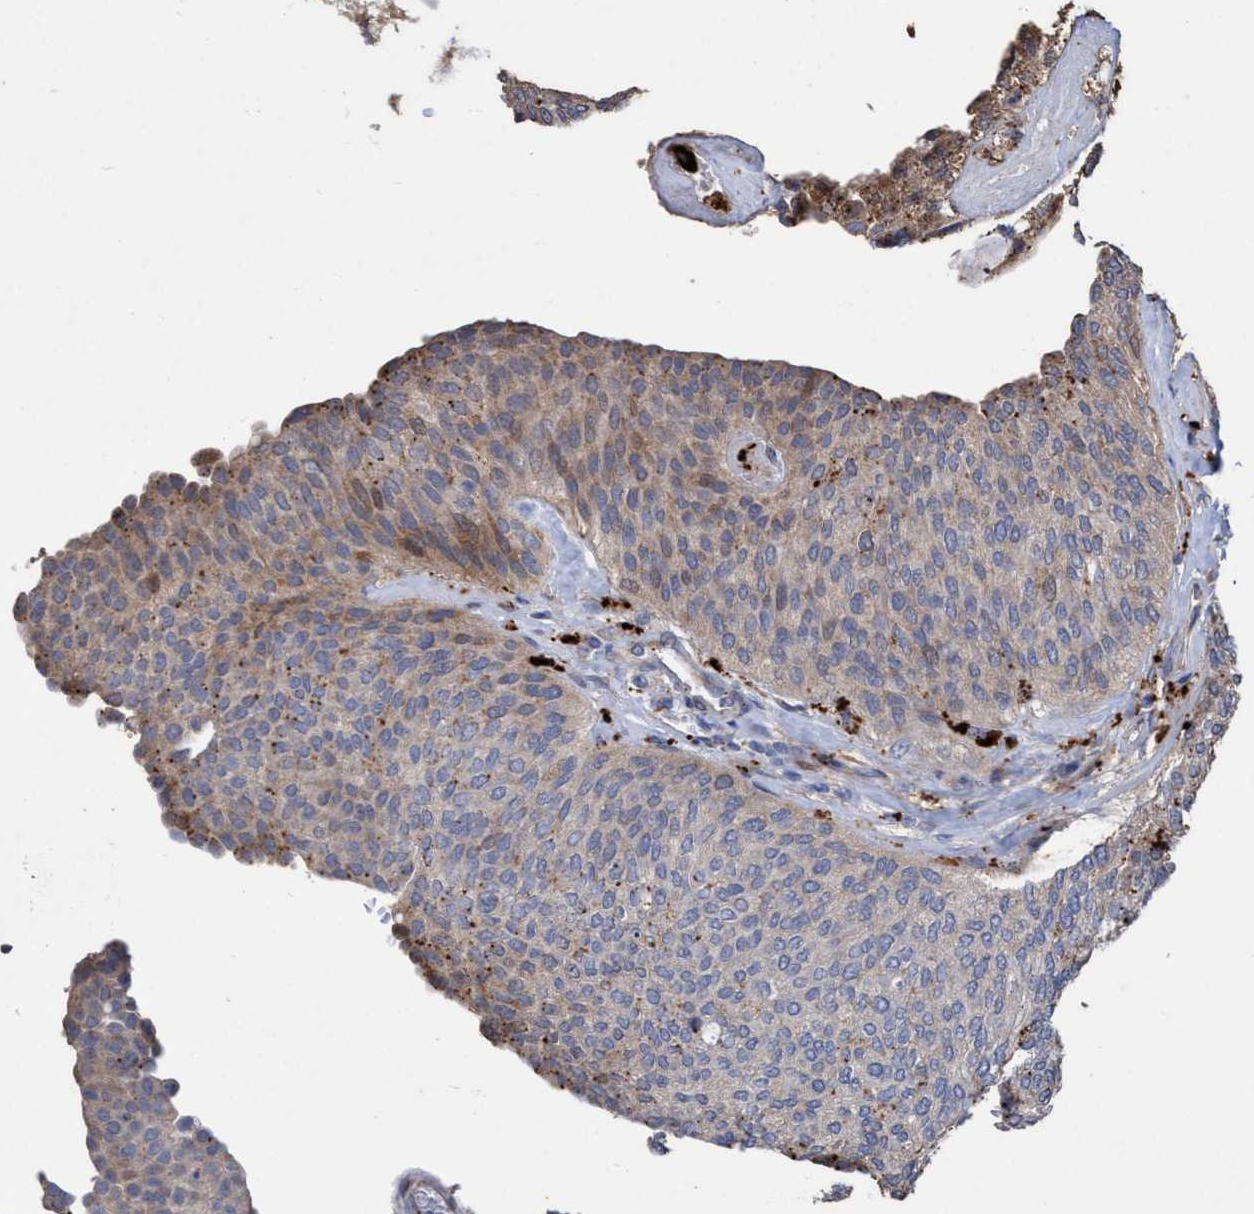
{"staining": {"intensity": "weak", "quantity": "<25%", "location": "cytoplasmic/membranous"}, "tissue": "urothelial cancer", "cell_type": "Tumor cells", "image_type": "cancer", "snomed": [{"axis": "morphology", "description": "Urothelial carcinoma, Low grade"}, {"axis": "topography", "description": "Urinary bladder"}], "caption": "Tumor cells show no significant protein positivity in urothelial cancer.", "gene": "BBS9", "patient": {"sex": "female", "age": 79}}